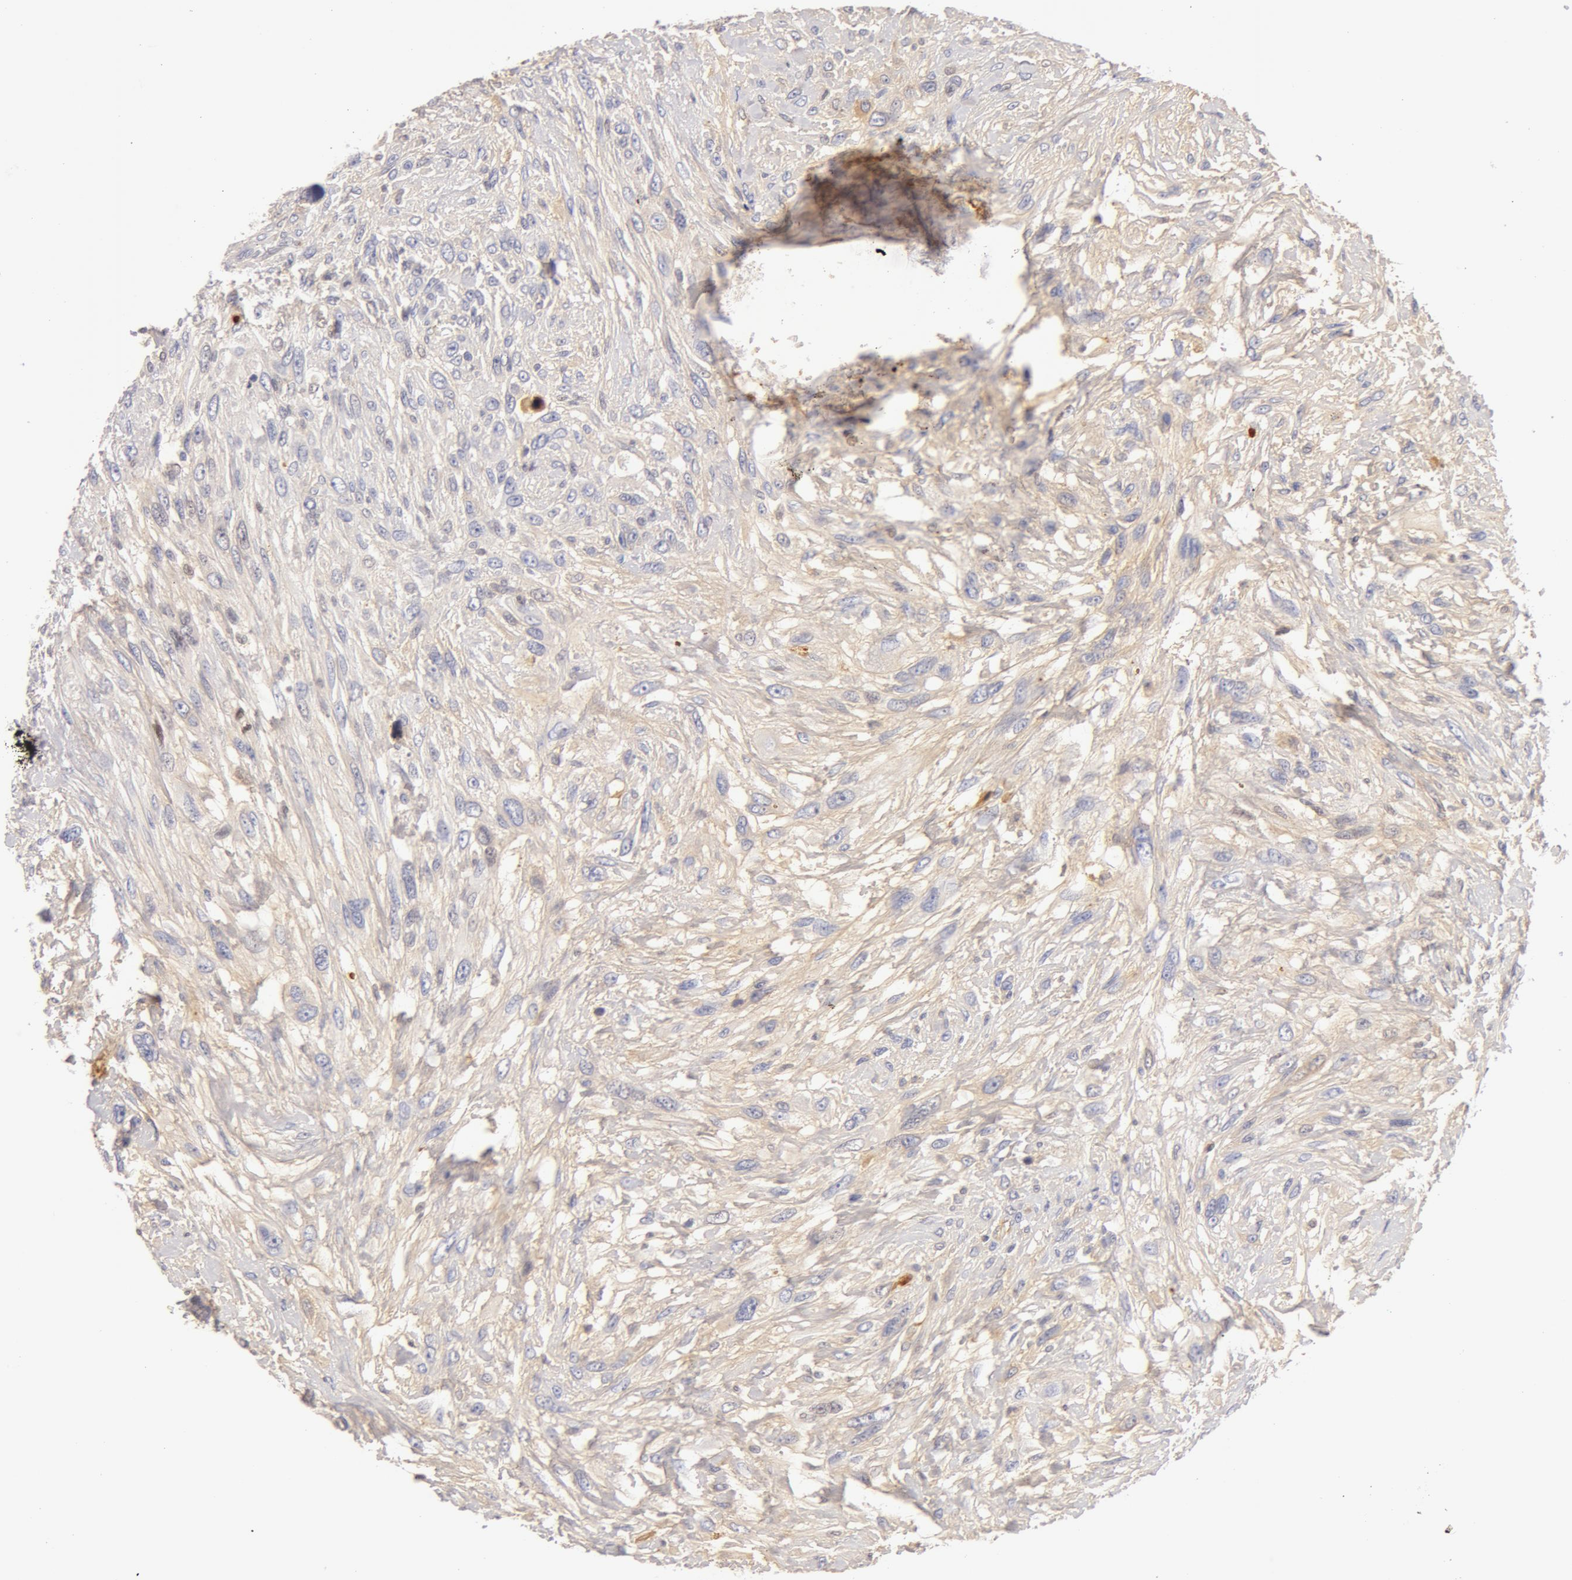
{"staining": {"intensity": "negative", "quantity": "none", "location": "none"}, "tissue": "breast cancer", "cell_type": "Tumor cells", "image_type": "cancer", "snomed": [{"axis": "morphology", "description": "Neoplasm, malignant, NOS"}, {"axis": "topography", "description": "Breast"}], "caption": "A histopathology image of breast cancer (neoplasm (malignant)) stained for a protein shows no brown staining in tumor cells.", "gene": "AHSG", "patient": {"sex": "female", "age": 50}}